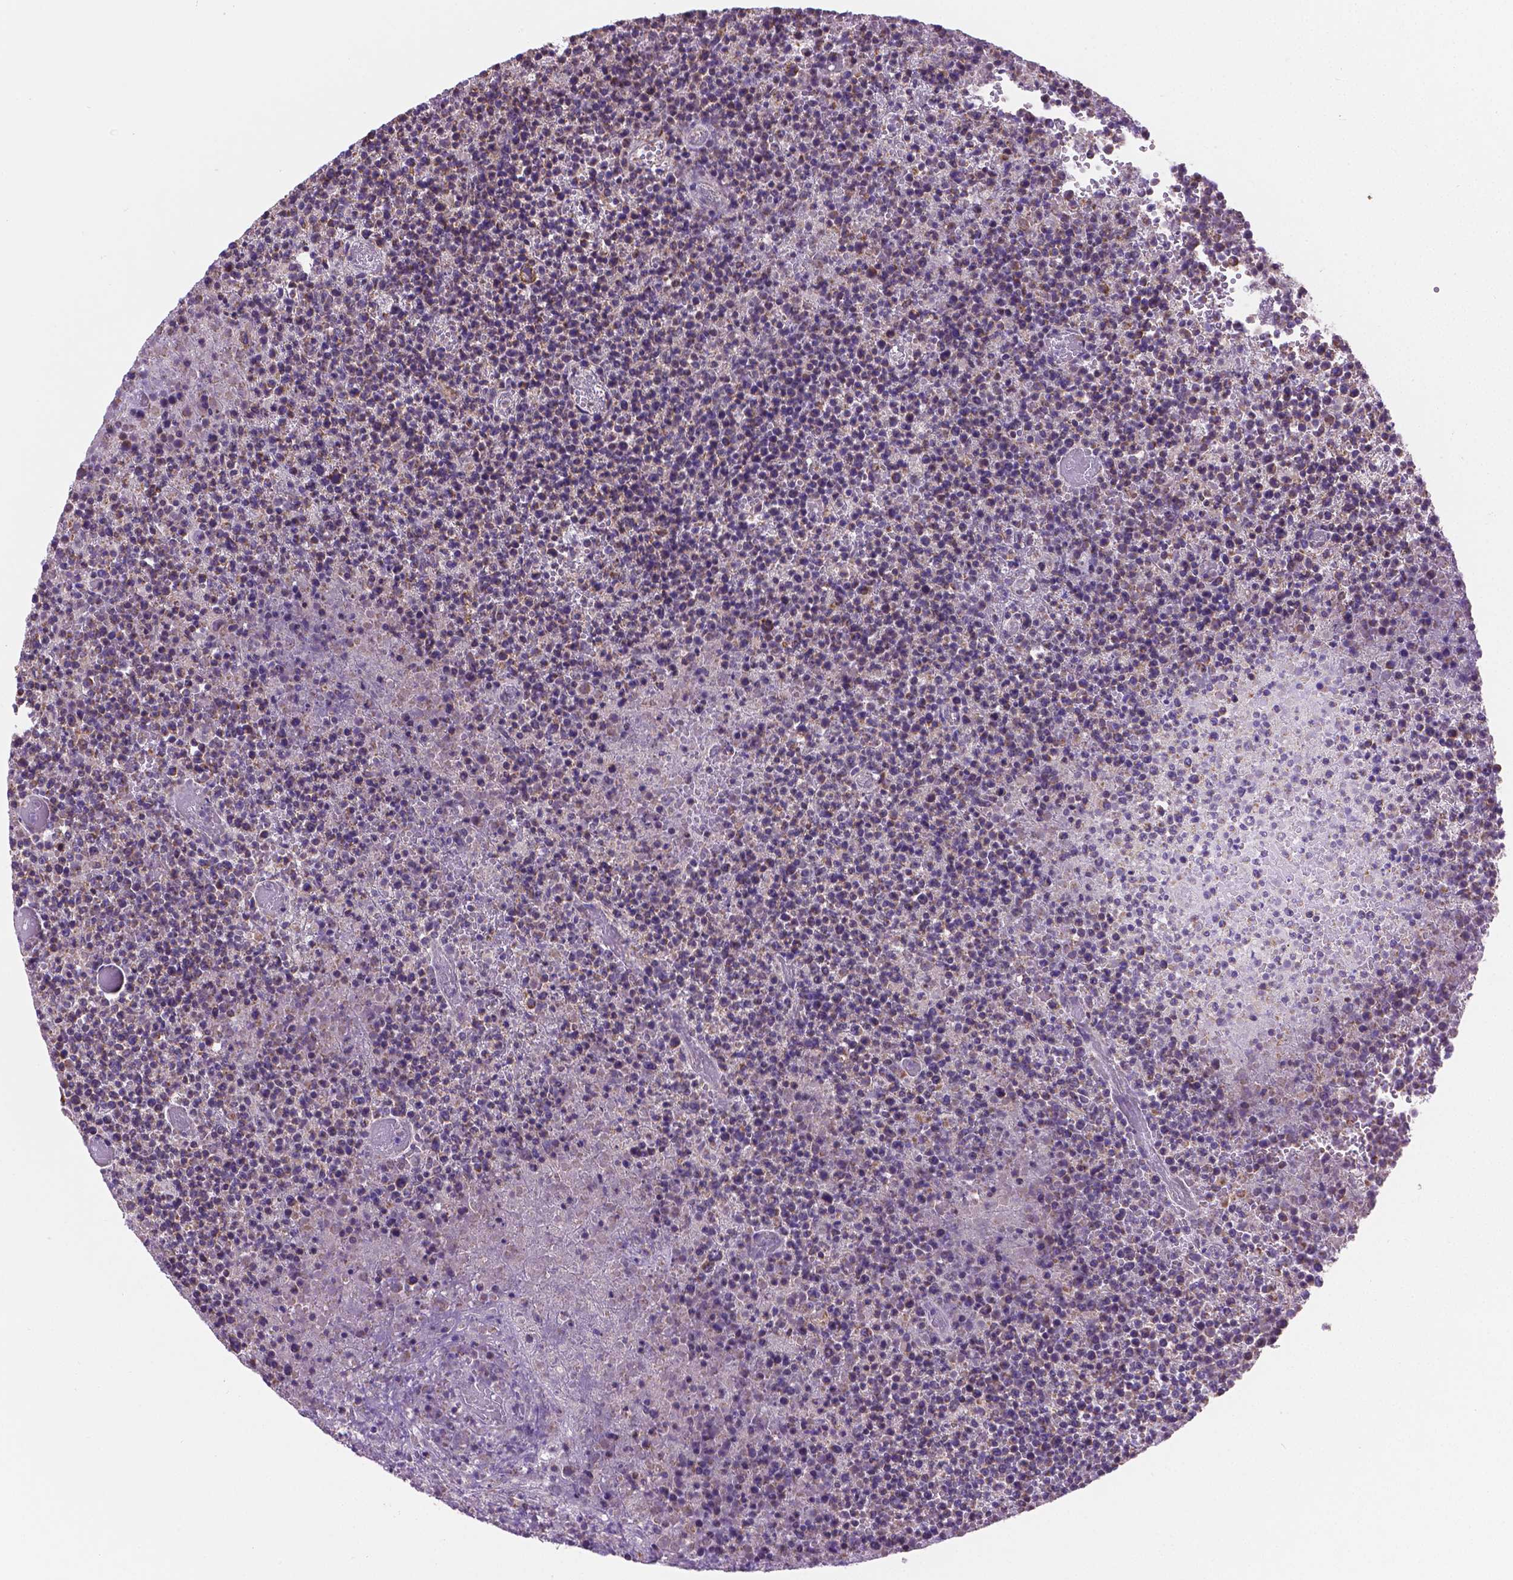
{"staining": {"intensity": "negative", "quantity": "none", "location": "none"}, "tissue": "lymphoma", "cell_type": "Tumor cells", "image_type": "cancer", "snomed": [{"axis": "morphology", "description": "Malignant lymphoma, non-Hodgkin's type, High grade"}, {"axis": "topography", "description": "Lymph node"}], "caption": "The histopathology image displays no significant expression in tumor cells of malignant lymphoma, non-Hodgkin's type (high-grade).", "gene": "CSPG5", "patient": {"sex": "male", "age": 13}}